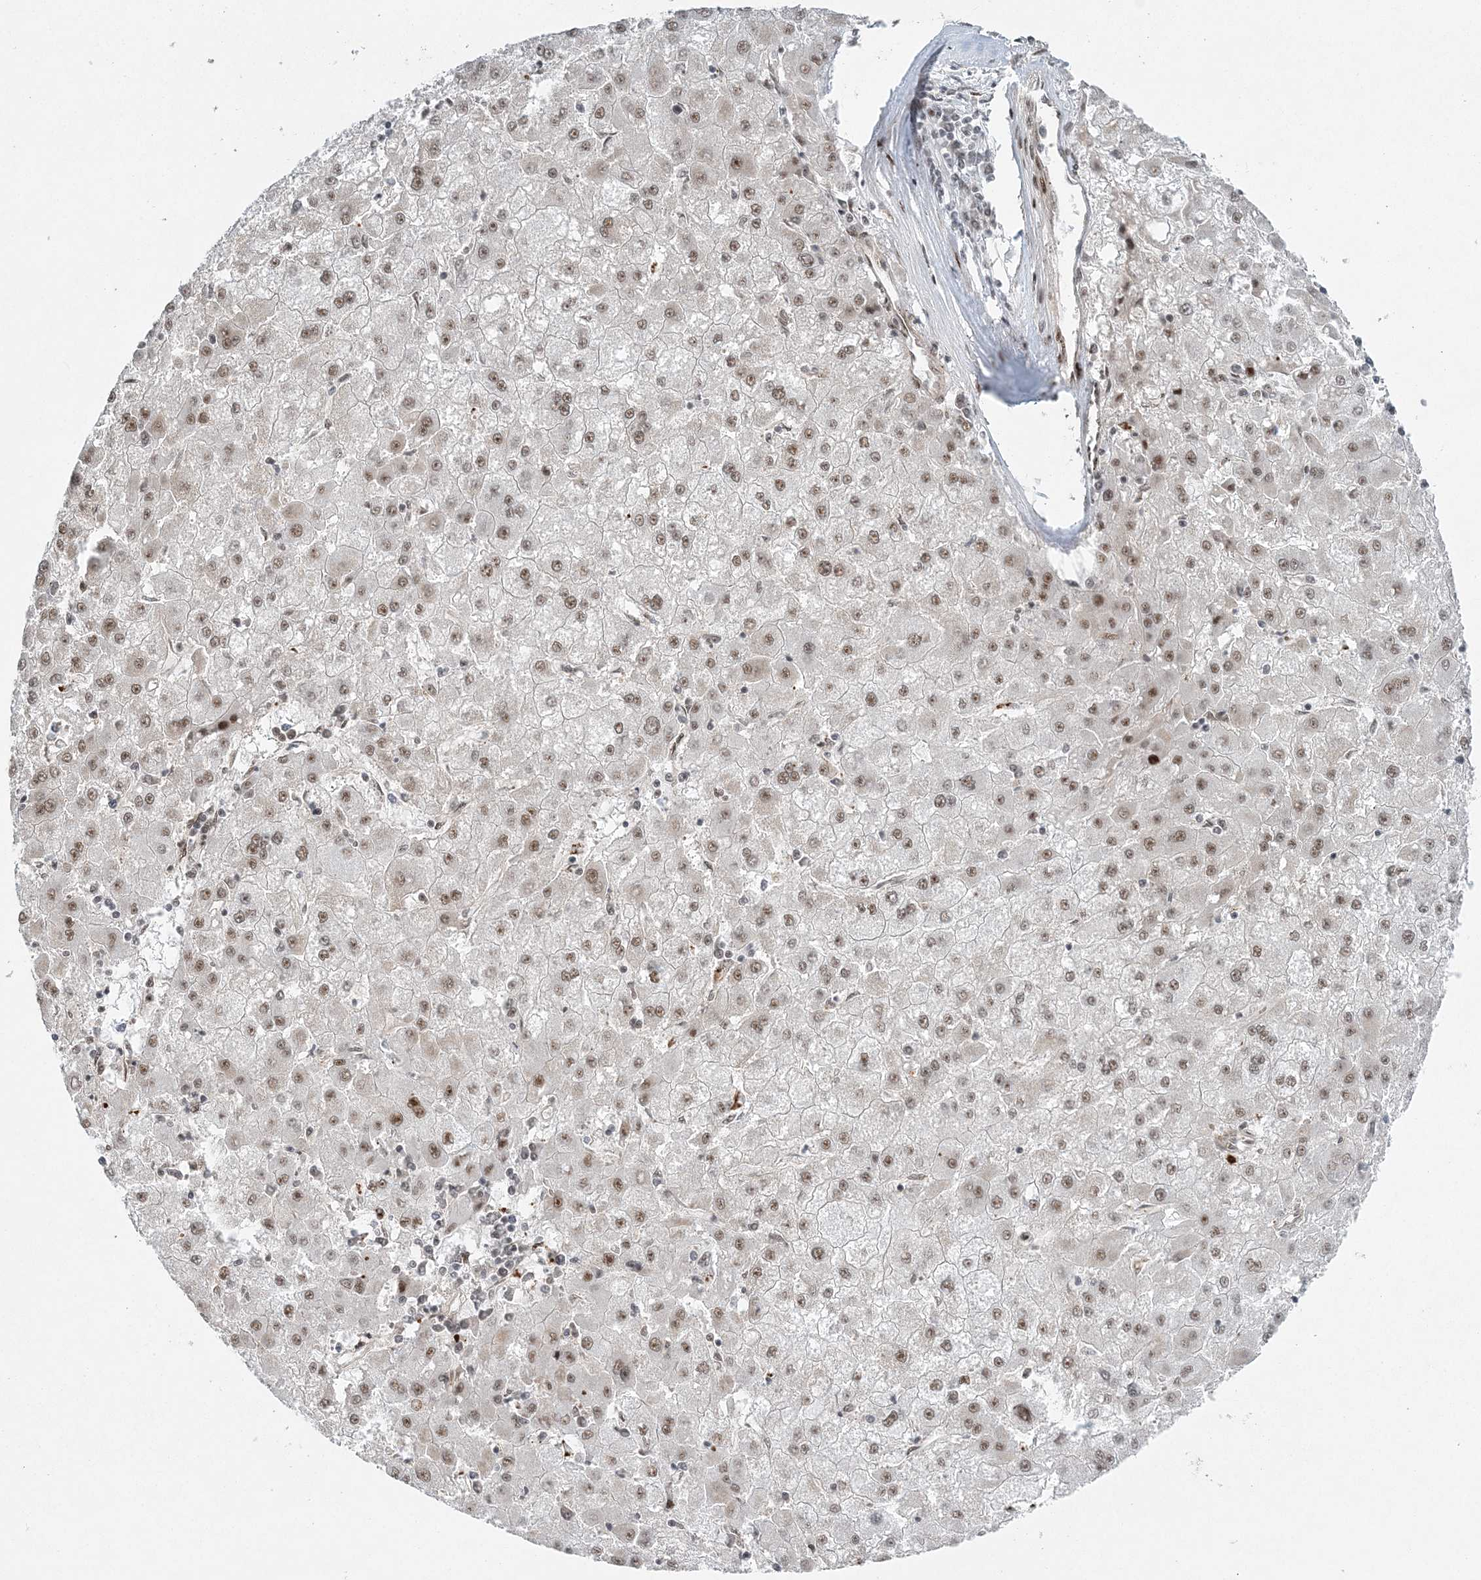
{"staining": {"intensity": "weak", "quantity": ">75%", "location": "nuclear"}, "tissue": "liver cancer", "cell_type": "Tumor cells", "image_type": "cancer", "snomed": [{"axis": "morphology", "description": "Carcinoma, Hepatocellular, NOS"}, {"axis": "topography", "description": "Liver"}], "caption": "Immunohistochemical staining of hepatocellular carcinoma (liver) demonstrates low levels of weak nuclear protein staining in approximately >75% of tumor cells.", "gene": "CWC22", "patient": {"sex": "male", "age": 72}}